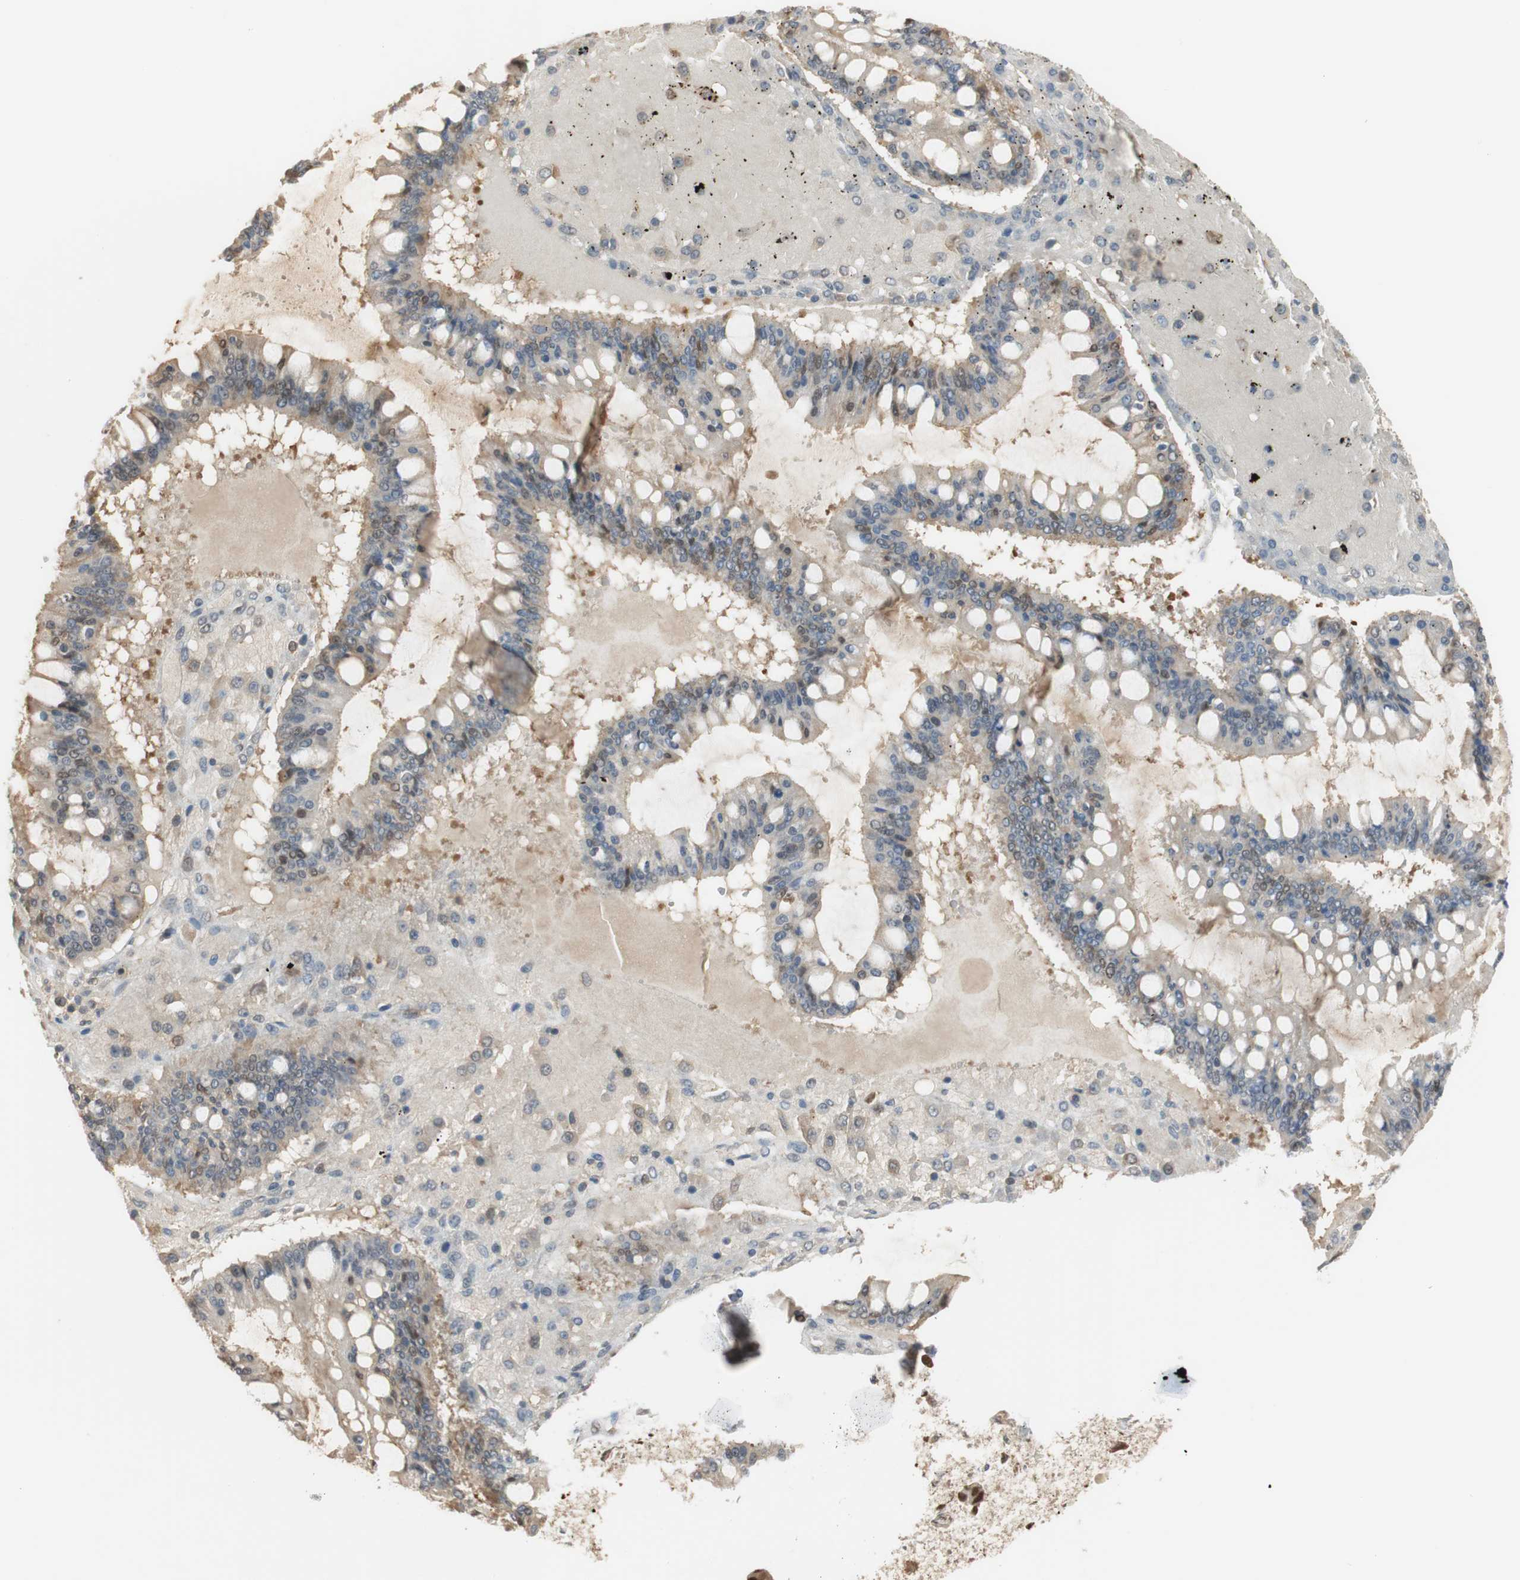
{"staining": {"intensity": "weak", "quantity": "25%-75%", "location": "cytoplasmic/membranous,nuclear"}, "tissue": "ovarian cancer", "cell_type": "Tumor cells", "image_type": "cancer", "snomed": [{"axis": "morphology", "description": "Cystadenocarcinoma, mucinous, NOS"}, {"axis": "topography", "description": "Ovary"}], "caption": "Immunohistochemical staining of human ovarian cancer (mucinous cystadenocarcinoma) exhibits weak cytoplasmic/membranous and nuclear protein staining in about 25%-75% of tumor cells. The staining was performed using DAB (3,3'-diaminobenzidine), with brown indicating positive protein expression. Nuclei are stained blue with hematoxylin.", "gene": "NAP1L4", "patient": {"sex": "female", "age": 73}}